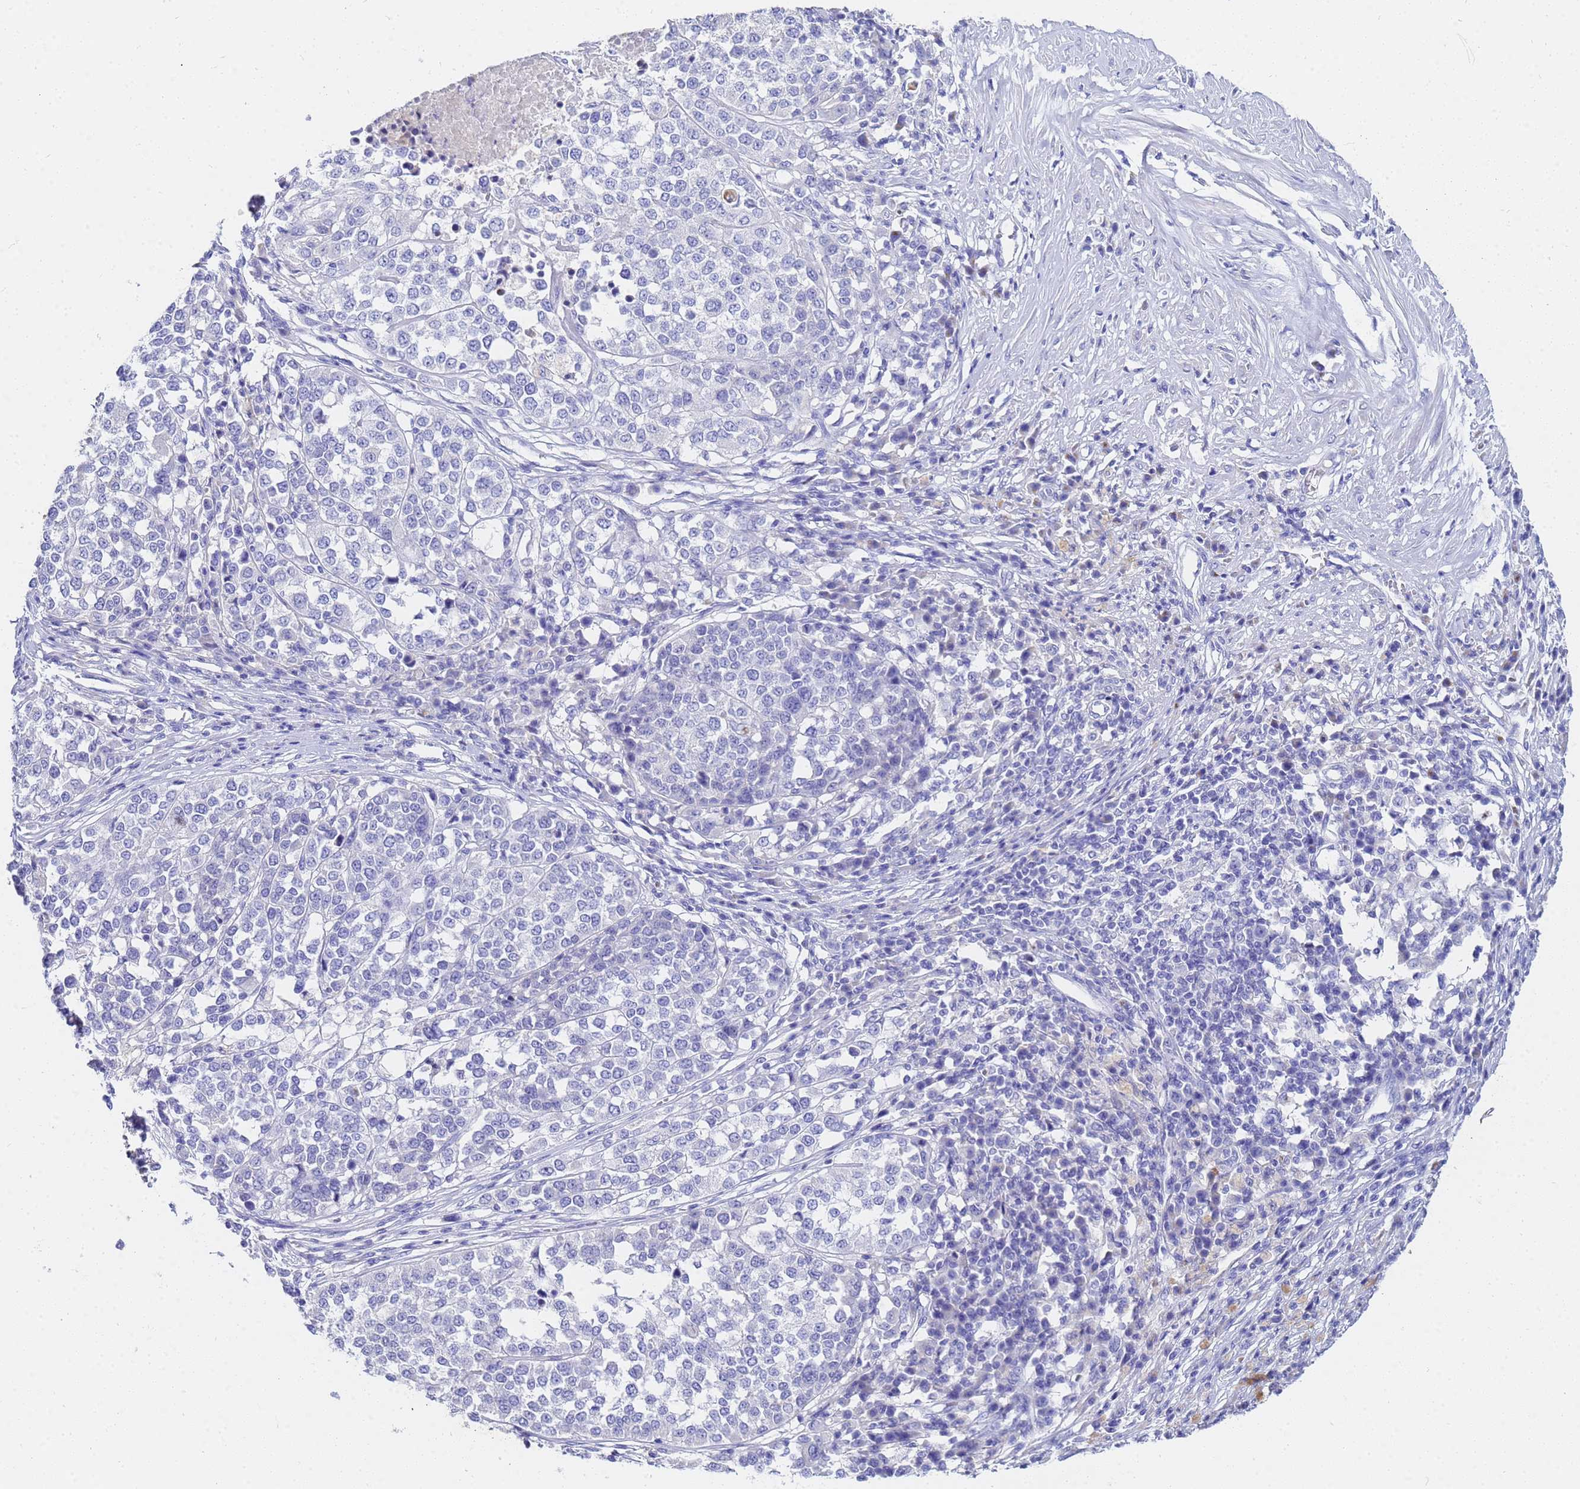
{"staining": {"intensity": "negative", "quantity": "none", "location": "none"}, "tissue": "melanoma", "cell_type": "Tumor cells", "image_type": "cancer", "snomed": [{"axis": "morphology", "description": "Malignant melanoma, Metastatic site"}, {"axis": "topography", "description": "Lymph node"}], "caption": "Malignant melanoma (metastatic site) was stained to show a protein in brown. There is no significant positivity in tumor cells.", "gene": "C2orf72", "patient": {"sex": "male", "age": 44}}